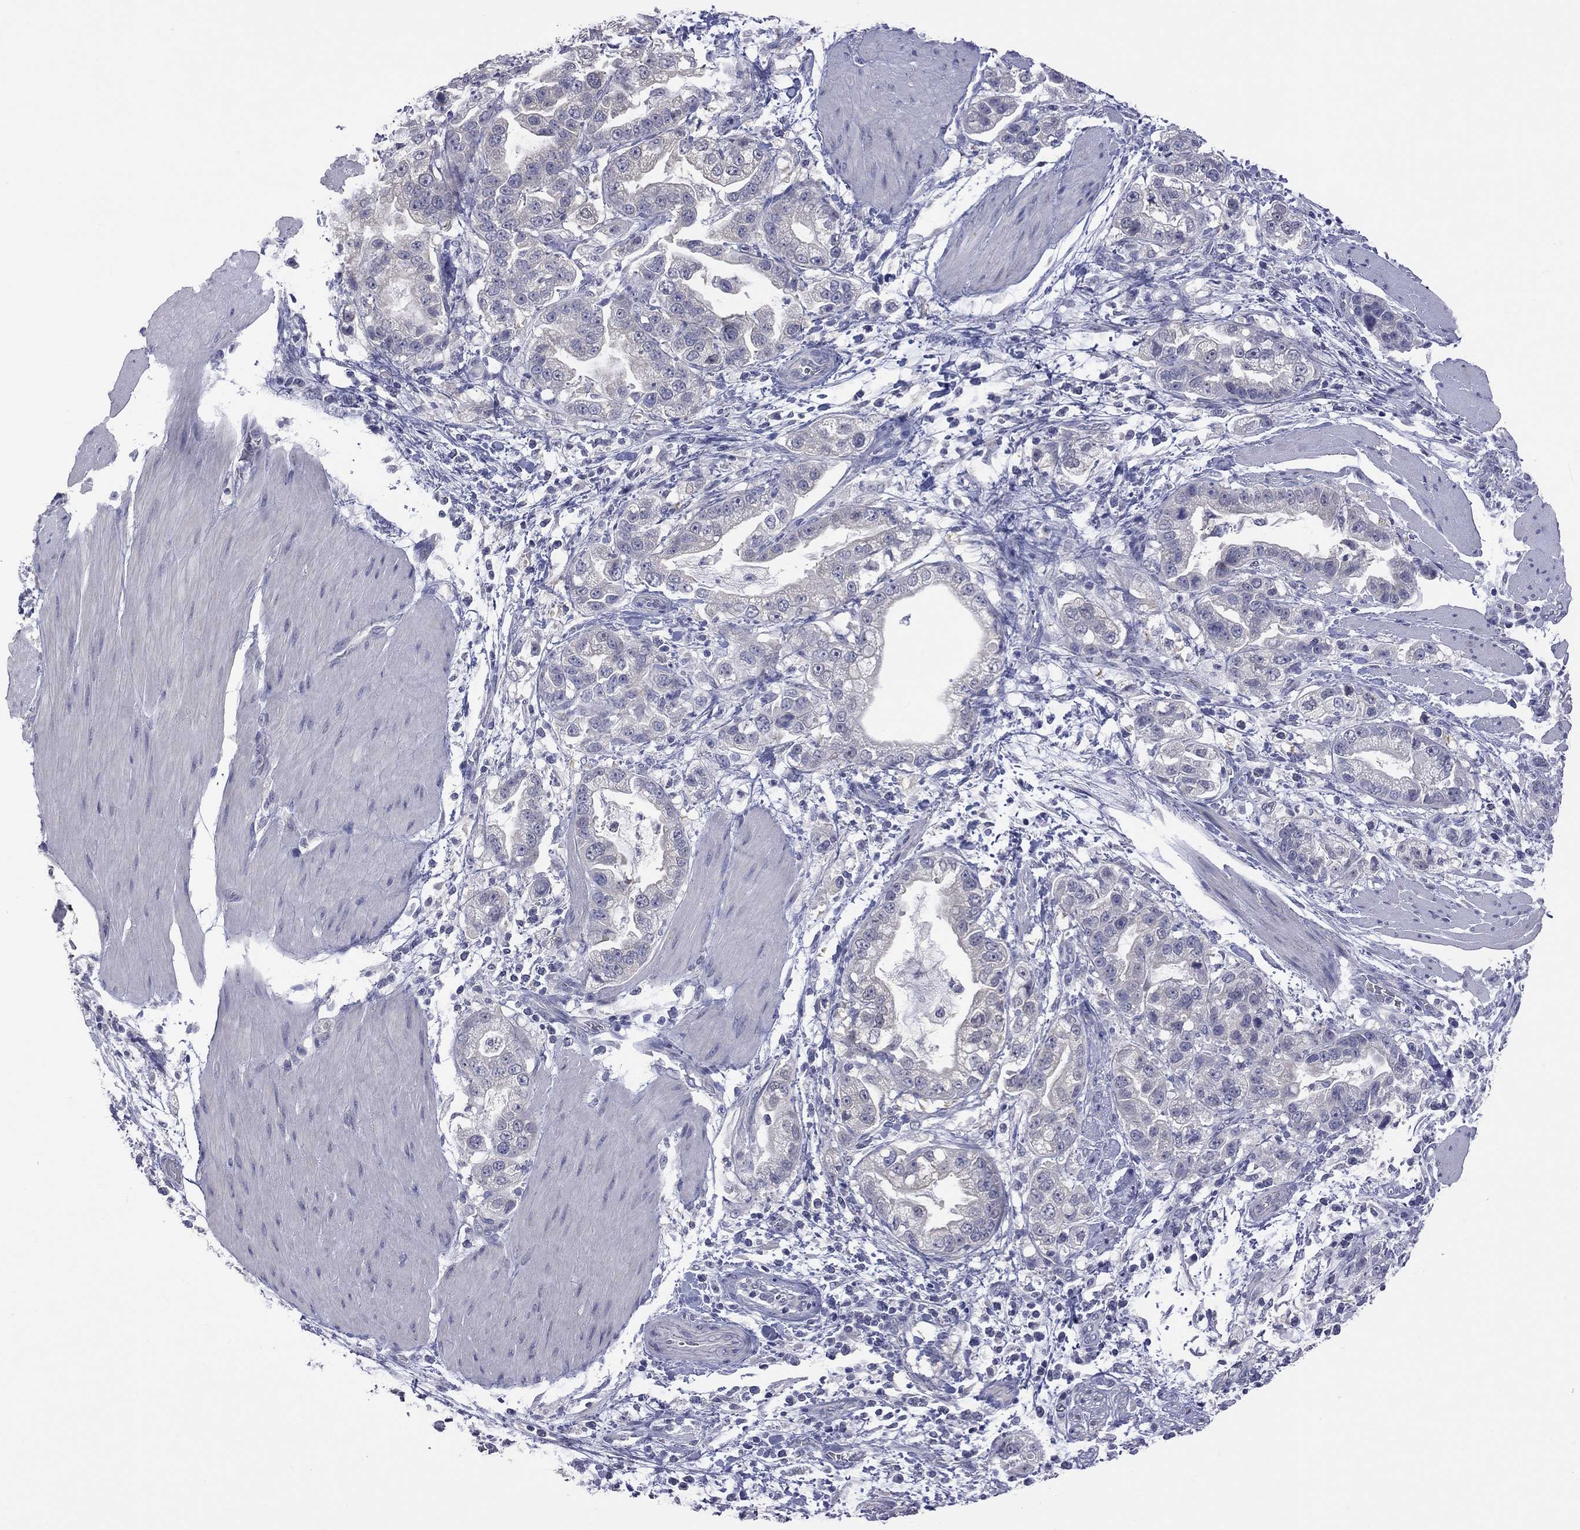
{"staining": {"intensity": "negative", "quantity": "none", "location": "none"}, "tissue": "stomach cancer", "cell_type": "Tumor cells", "image_type": "cancer", "snomed": [{"axis": "morphology", "description": "Adenocarcinoma, NOS"}, {"axis": "topography", "description": "Stomach"}], "caption": "Image shows no protein positivity in tumor cells of stomach cancer tissue.", "gene": "HYLS1", "patient": {"sex": "male", "age": 59}}